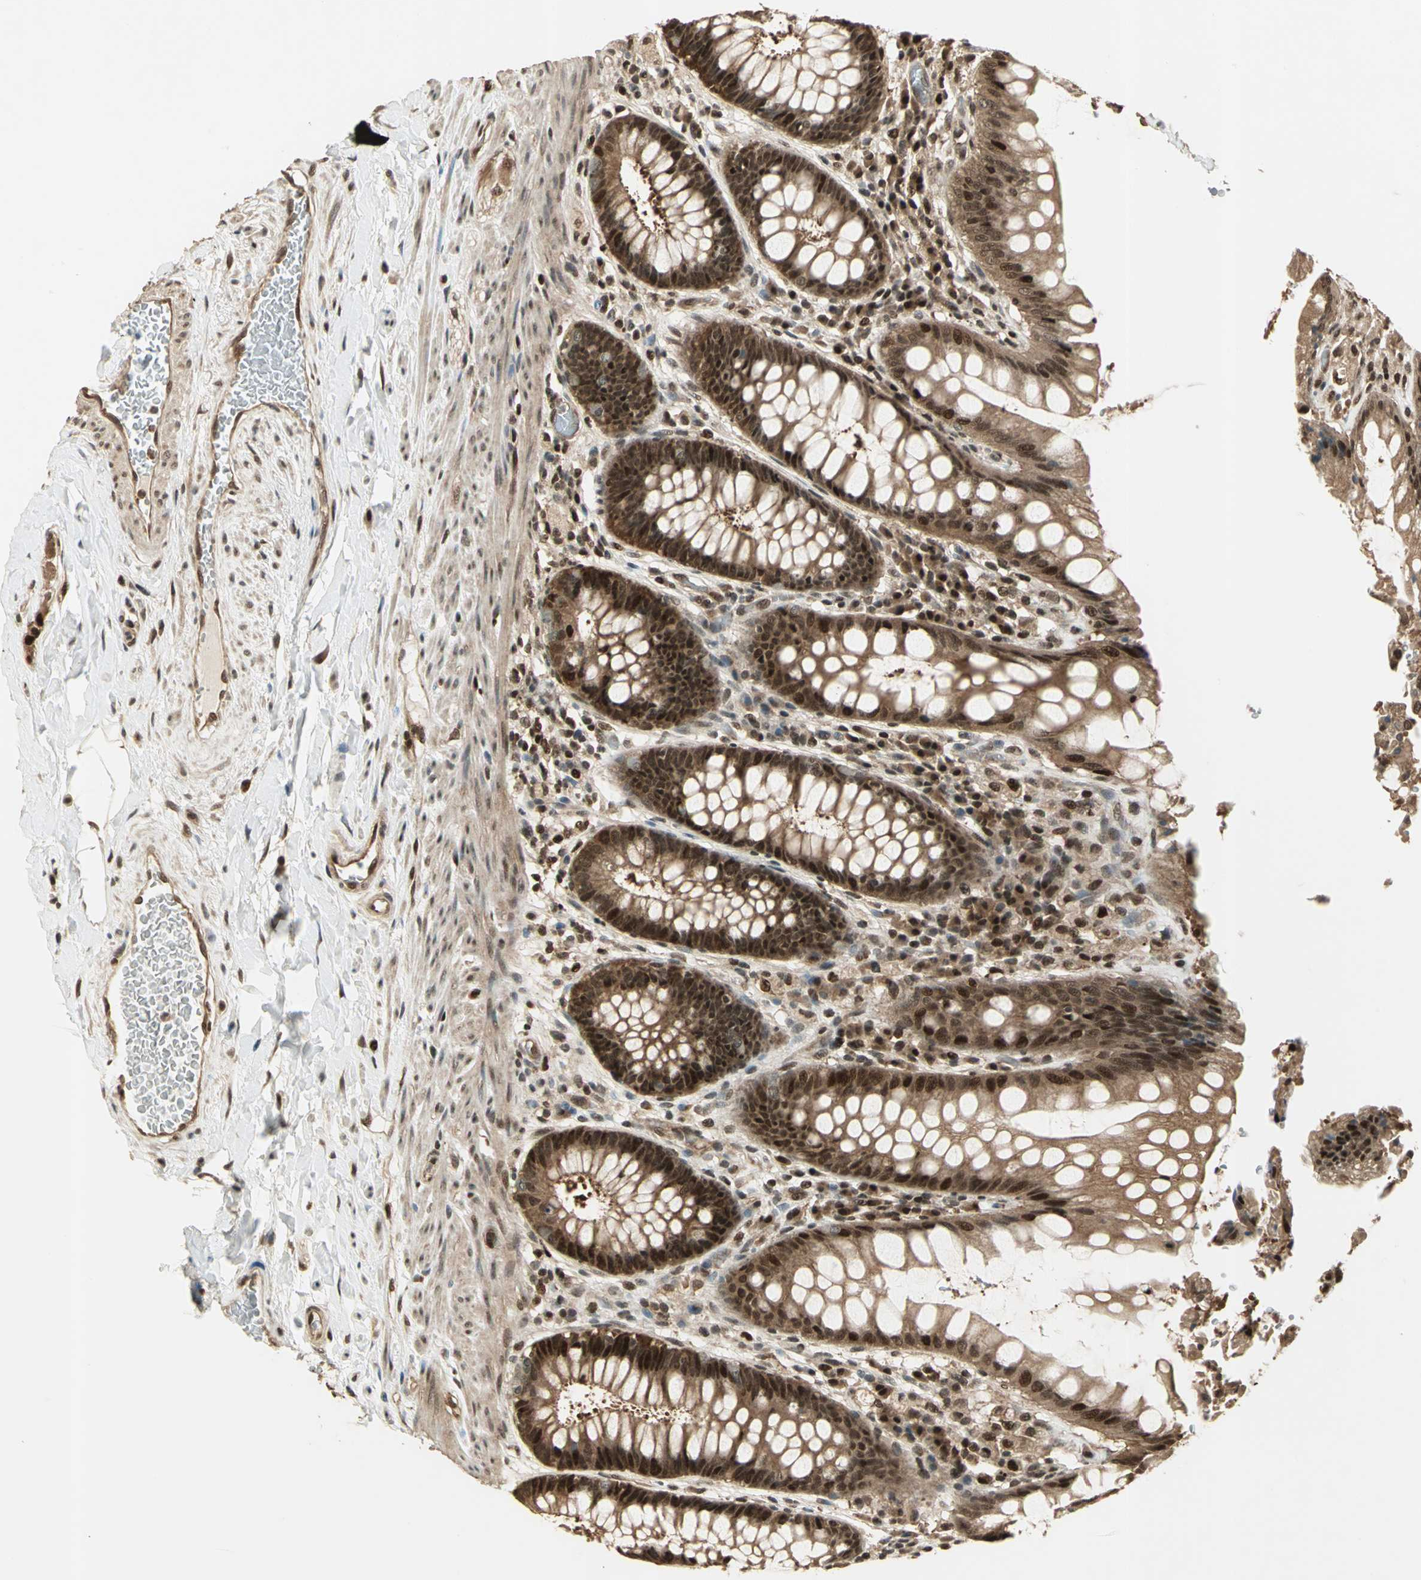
{"staining": {"intensity": "strong", "quantity": ">75%", "location": "cytoplasmic/membranous,nuclear"}, "tissue": "rectum", "cell_type": "Glandular cells", "image_type": "normal", "snomed": [{"axis": "morphology", "description": "Normal tissue, NOS"}, {"axis": "topography", "description": "Rectum"}], "caption": "Rectum stained for a protein (brown) shows strong cytoplasmic/membranous,nuclear positive staining in about >75% of glandular cells.", "gene": "PSMC3", "patient": {"sex": "female", "age": 46}}